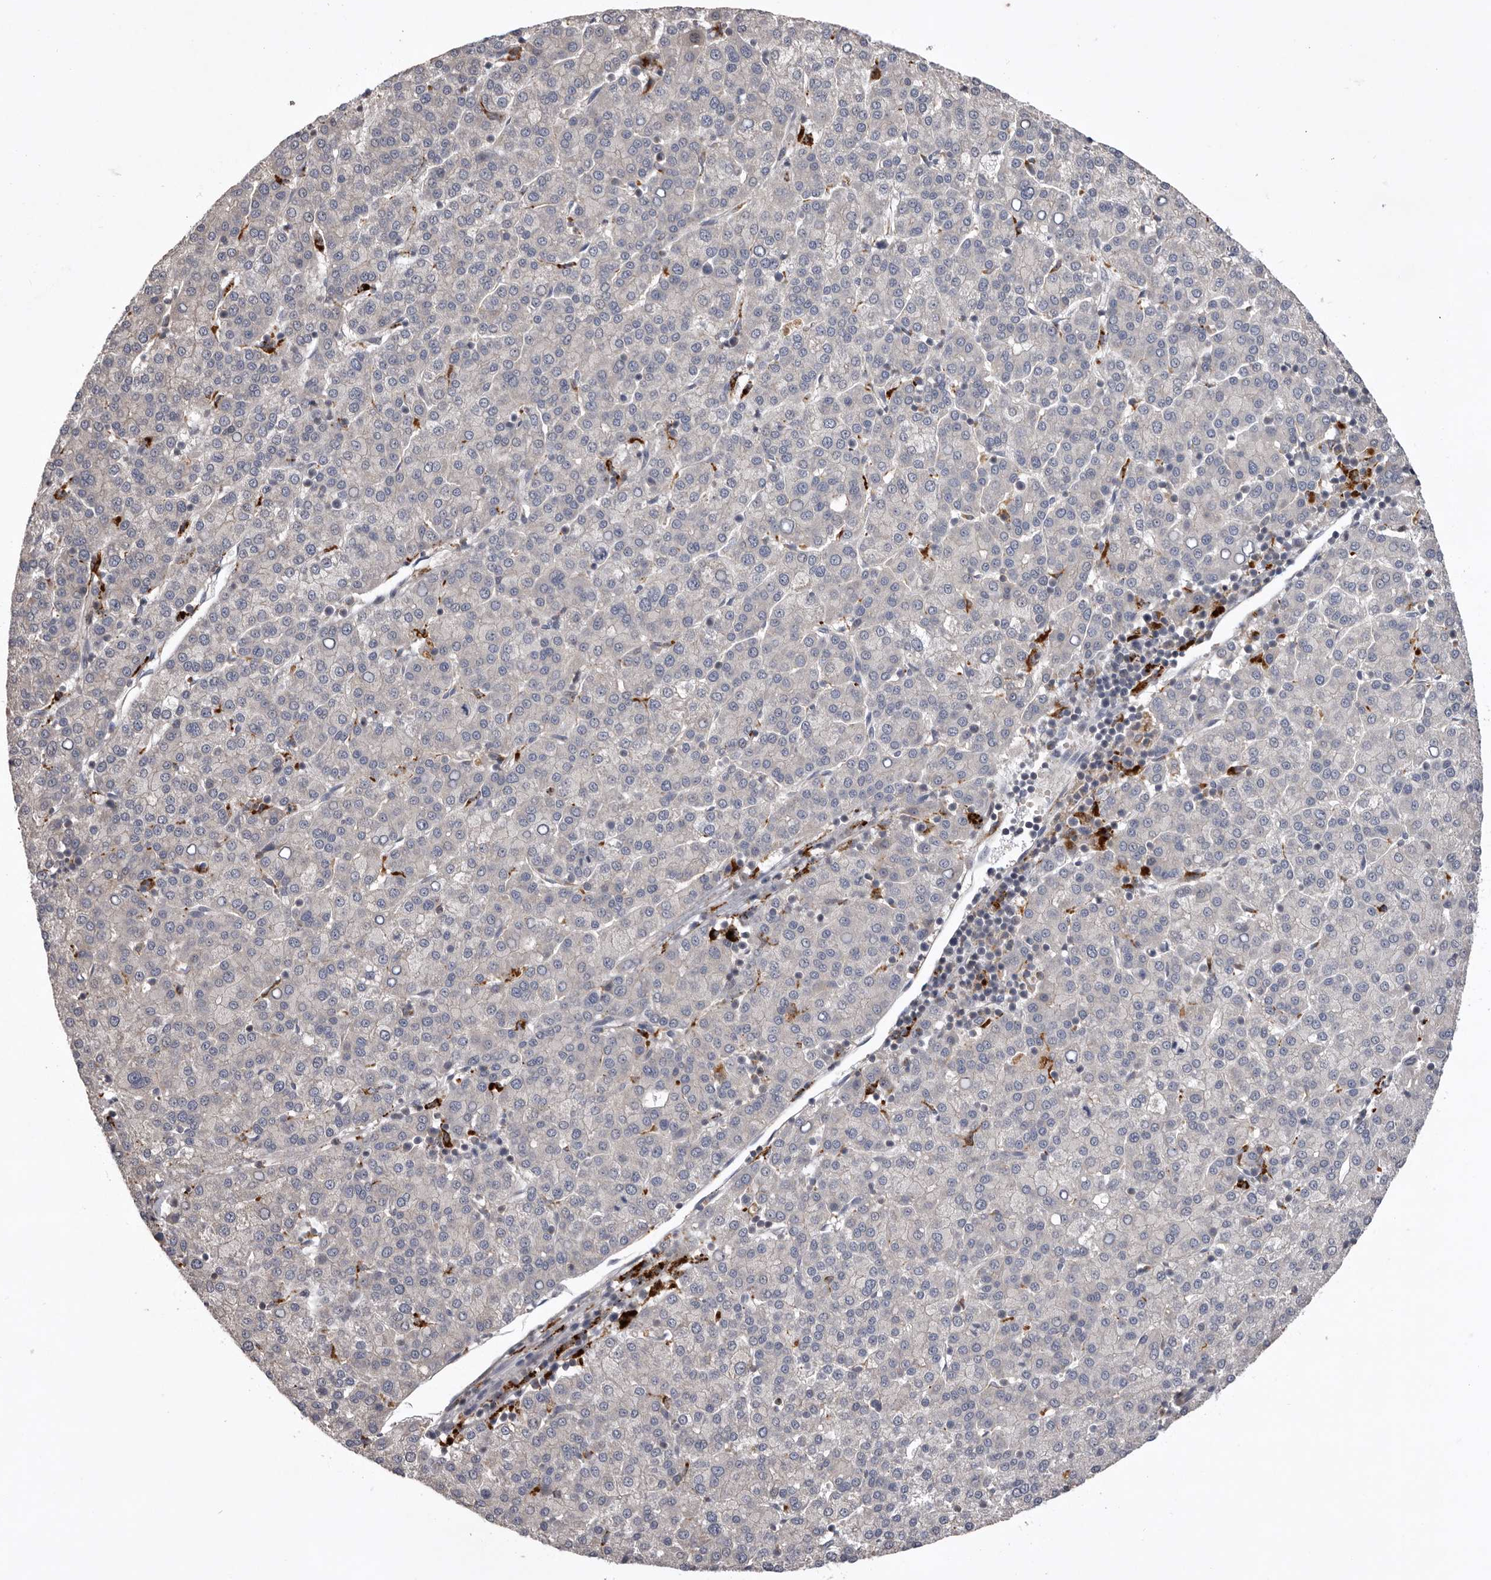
{"staining": {"intensity": "negative", "quantity": "none", "location": "none"}, "tissue": "liver cancer", "cell_type": "Tumor cells", "image_type": "cancer", "snomed": [{"axis": "morphology", "description": "Carcinoma, Hepatocellular, NOS"}, {"axis": "topography", "description": "Liver"}], "caption": "Tumor cells show no significant staining in liver cancer.", "gene": "WDR47", "patient": {"sex": "female", "age": 58}}